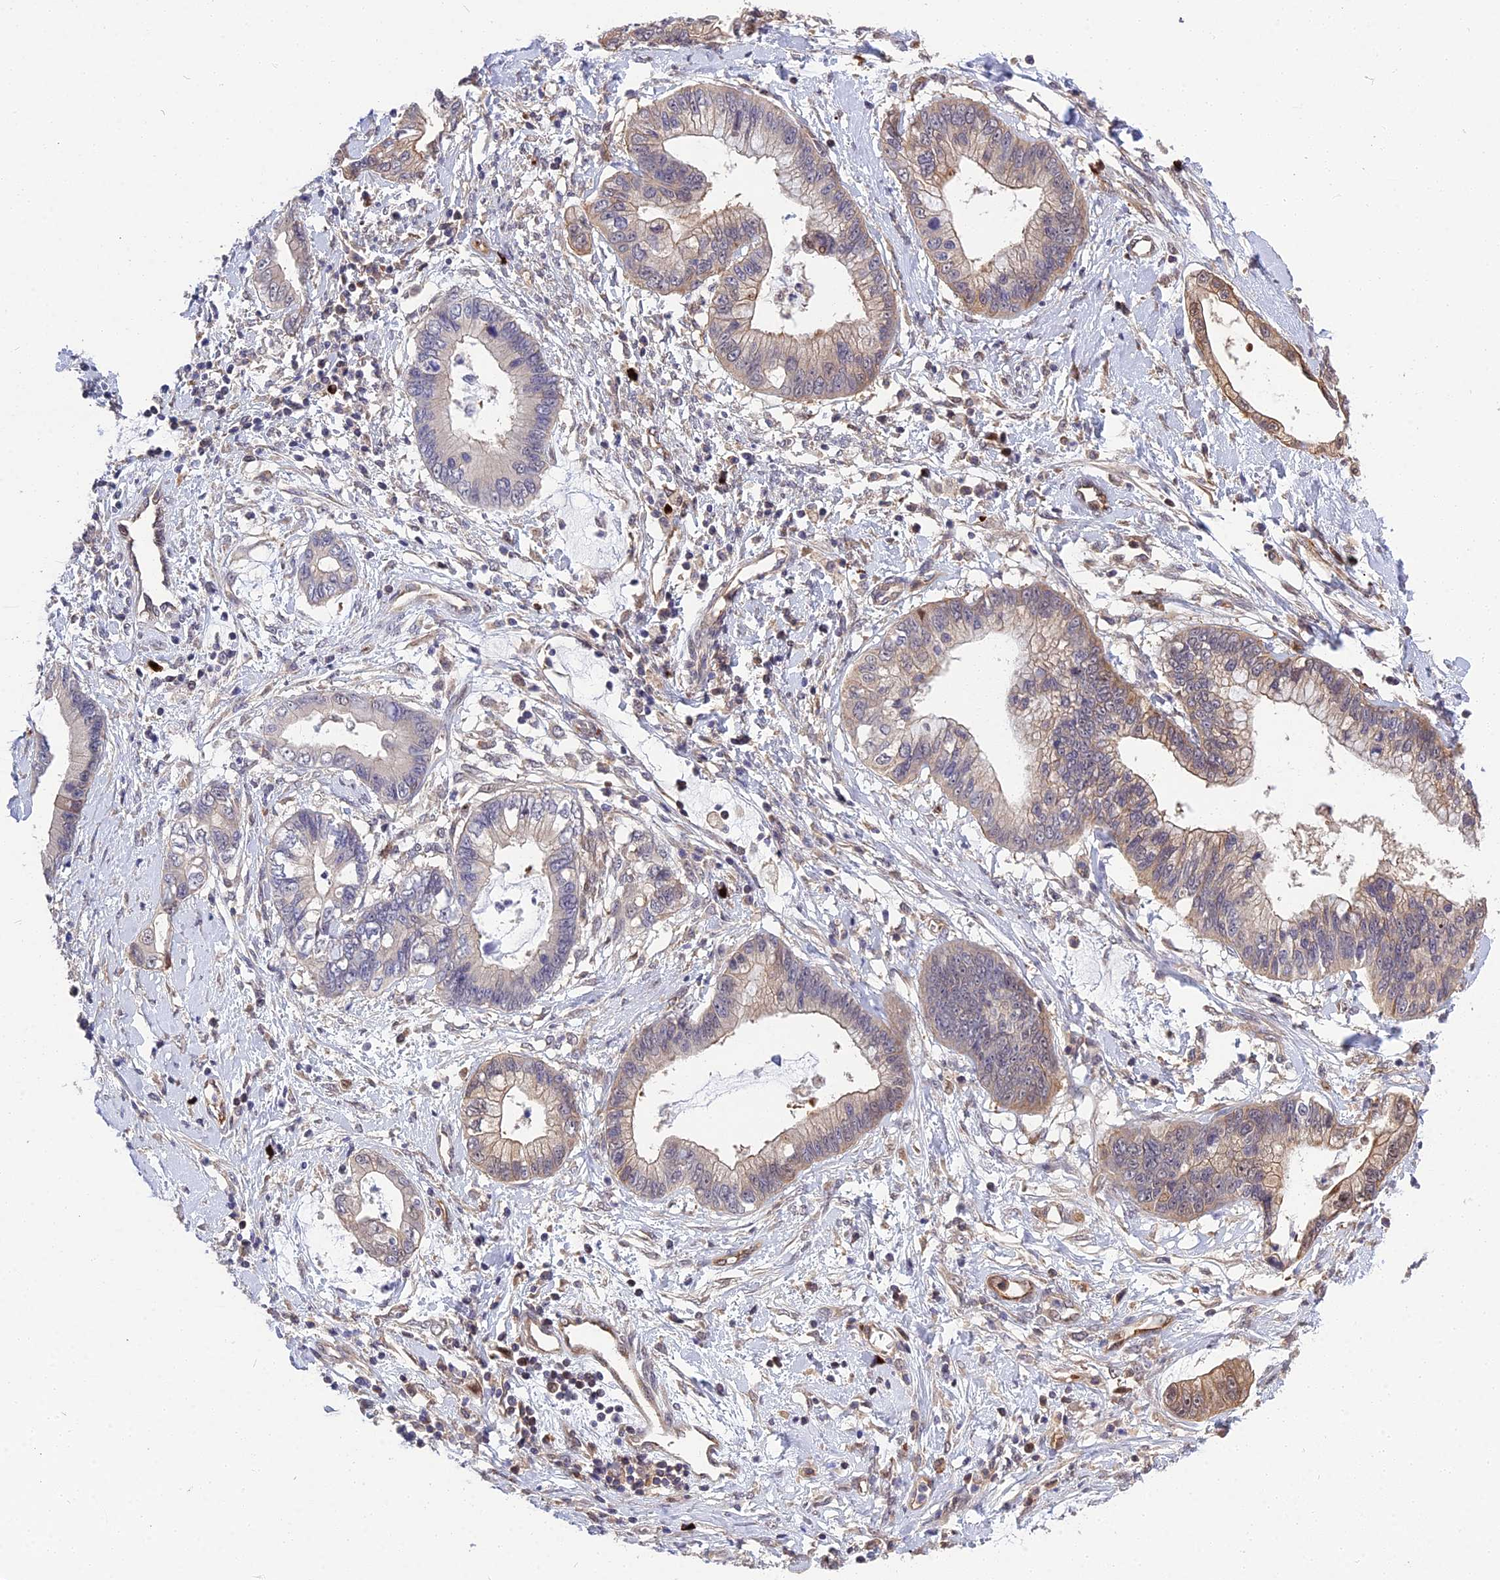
{"staining": {"intensity": "weak", "quantity": "25%-75%", "location": "cytoplasmic/membranous"}, "tissue": "cervical cancer", "cell_type": "Tumor cells", "image_type": "cancer", "snomed": [{"axis": "morphology", "description": "Adenocarcinoma, NOS"}, {"axis": "topography", "description": "Cervix"}], "caption": "IHC micrograph of cervical cancer stained for a protein (brown), which demonstrates low levels of weak cytoplasmic/membranous positivity in approximately 25%-75% of tumor cells.", "gene": "MFSD2A", "patient": {"sex": "female", "age": 44}}